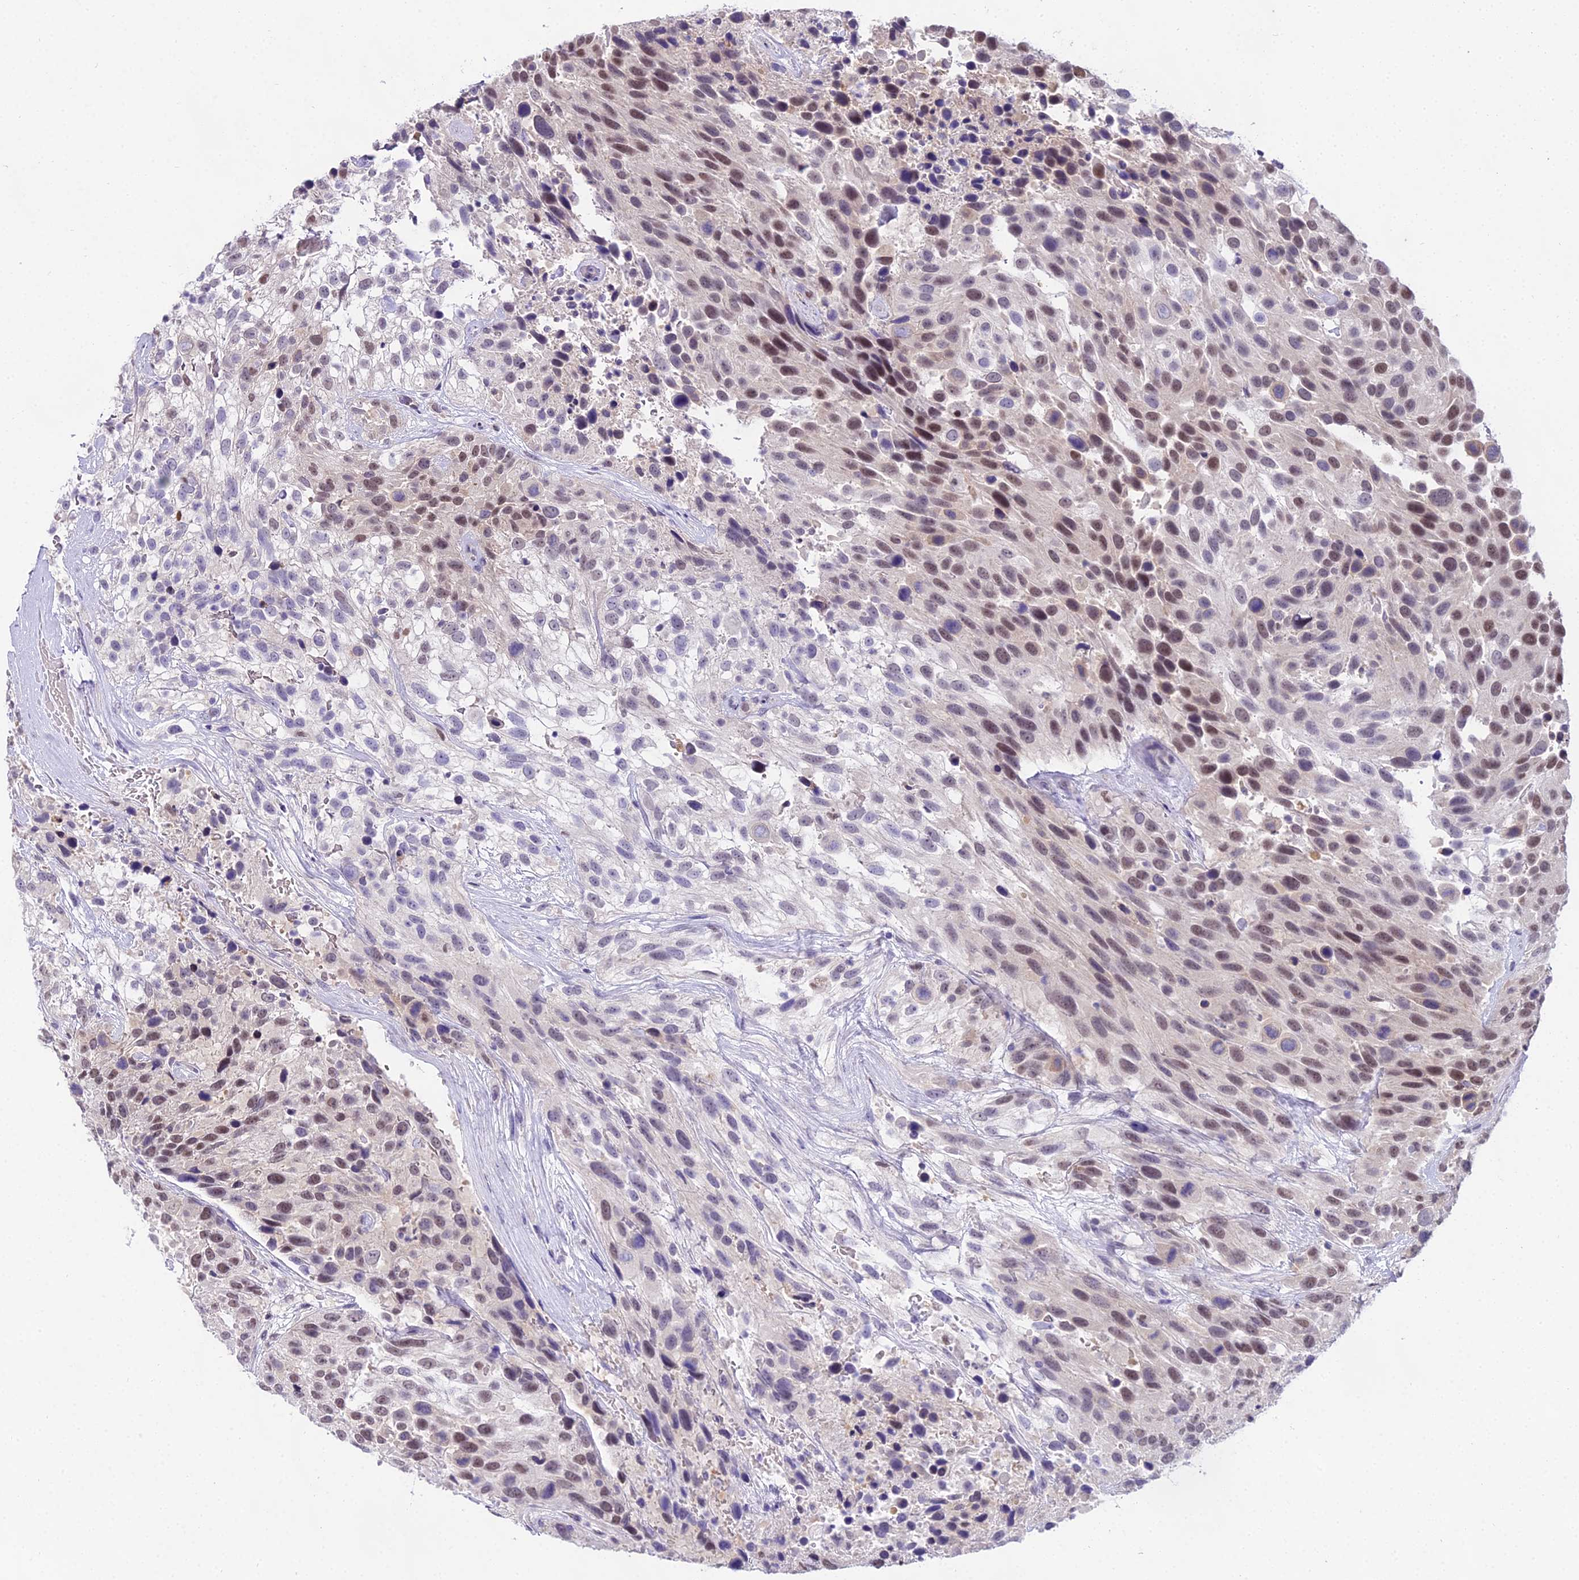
{"staining": {"intensity": "moderate", "quantity": "25%-75%", "location": "nuclear"}, "tissue": "urothelial cancer", "cell_type": "Tumor cells", "image_type": "cancer", "snomed": [{"axis": "morphology", "description": "Urothelial carcinoma, High grade"}, {"axis": "topography", "description": "Urinary bladder"}], "caption": "DAB immunohistochemical staining of human urothelial cancer exhibits moderate nuclear protein staining in approximately 25%-75% of tumor cells.", "gene": "MAT2A", "patient": {"sex": "female", "age": 70}}